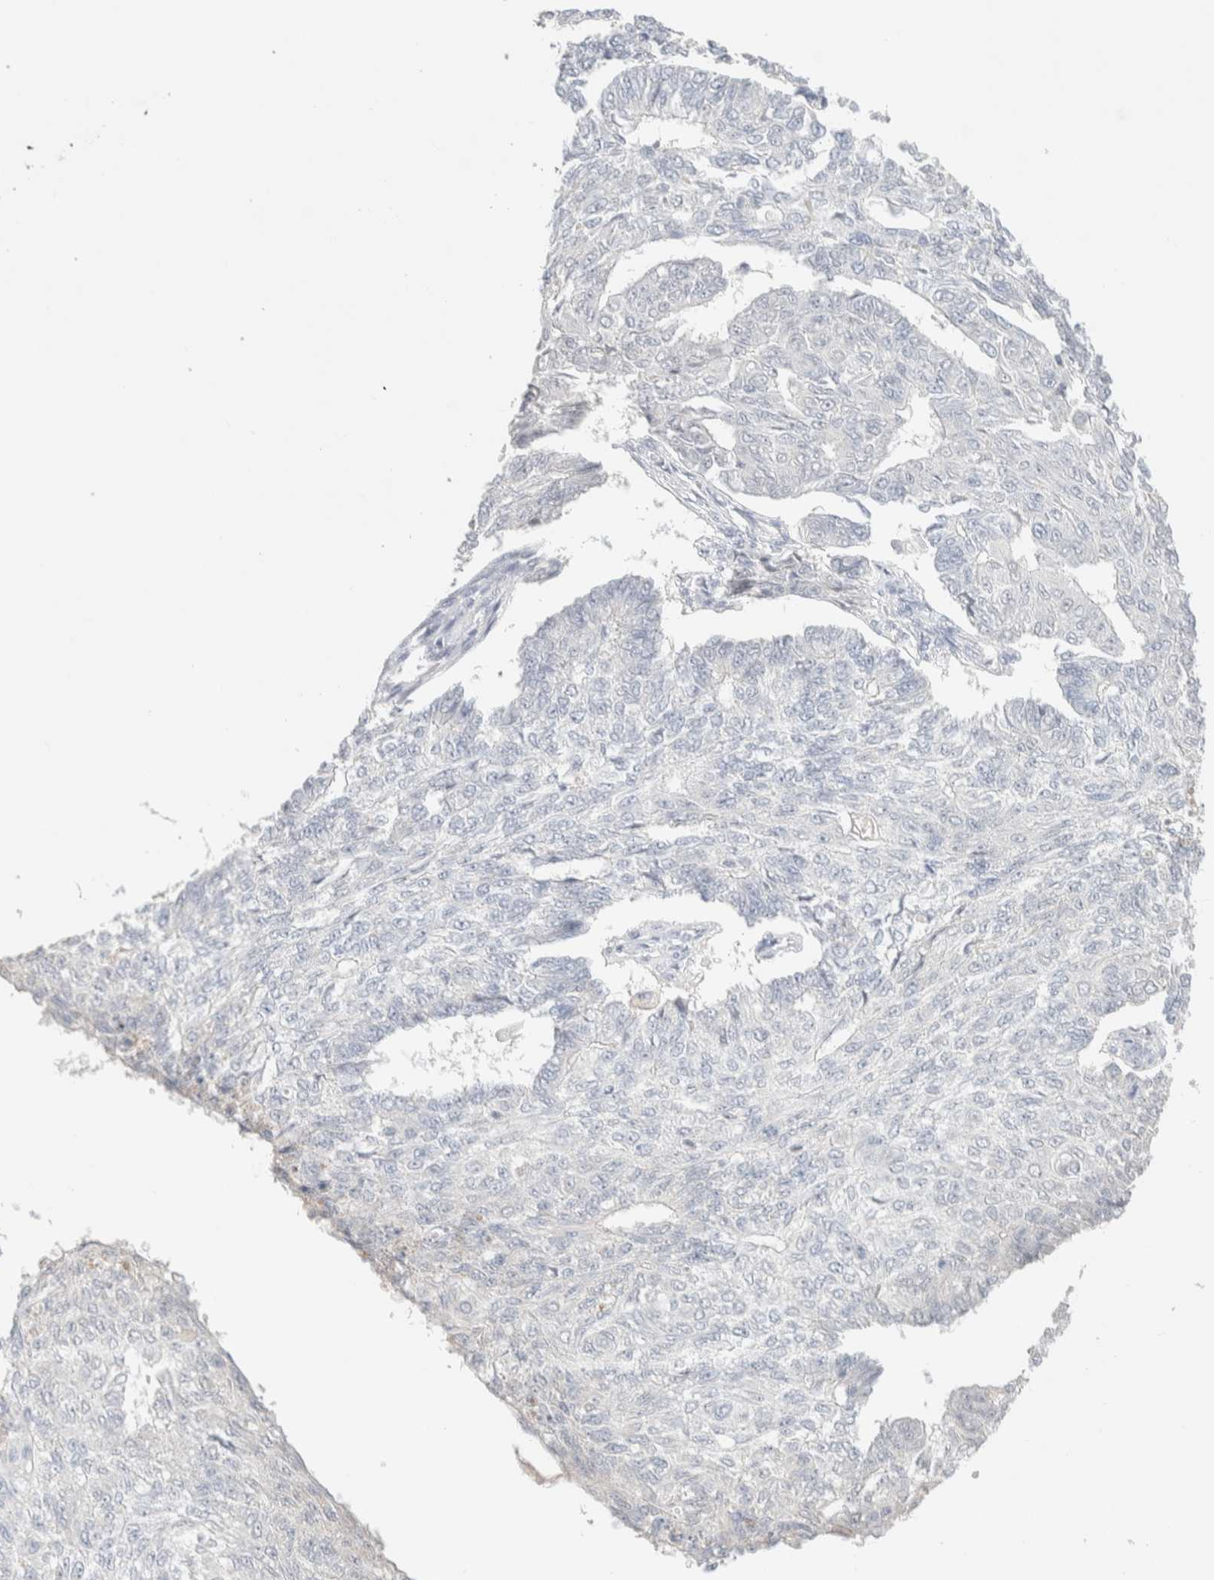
{"staining": {"intensity": "negative", "quantity": "none", "location": "none"}, "tissue": "endometrial cancer", "cell_type": "Tumor cells", "image_type": "cancer", "snomed": [{"axis": "morphology", "description": "Adenocarcinoma, NOS"}, {"axis": "topography", "description": "Endometrium"}], "caption": "Endometrial adenocarcinoma stained for a protein using immunohistochemistry reveals no expression tumor cells.", "gene": "RIDA", "patient": {"sex": "female", "age": 32}}